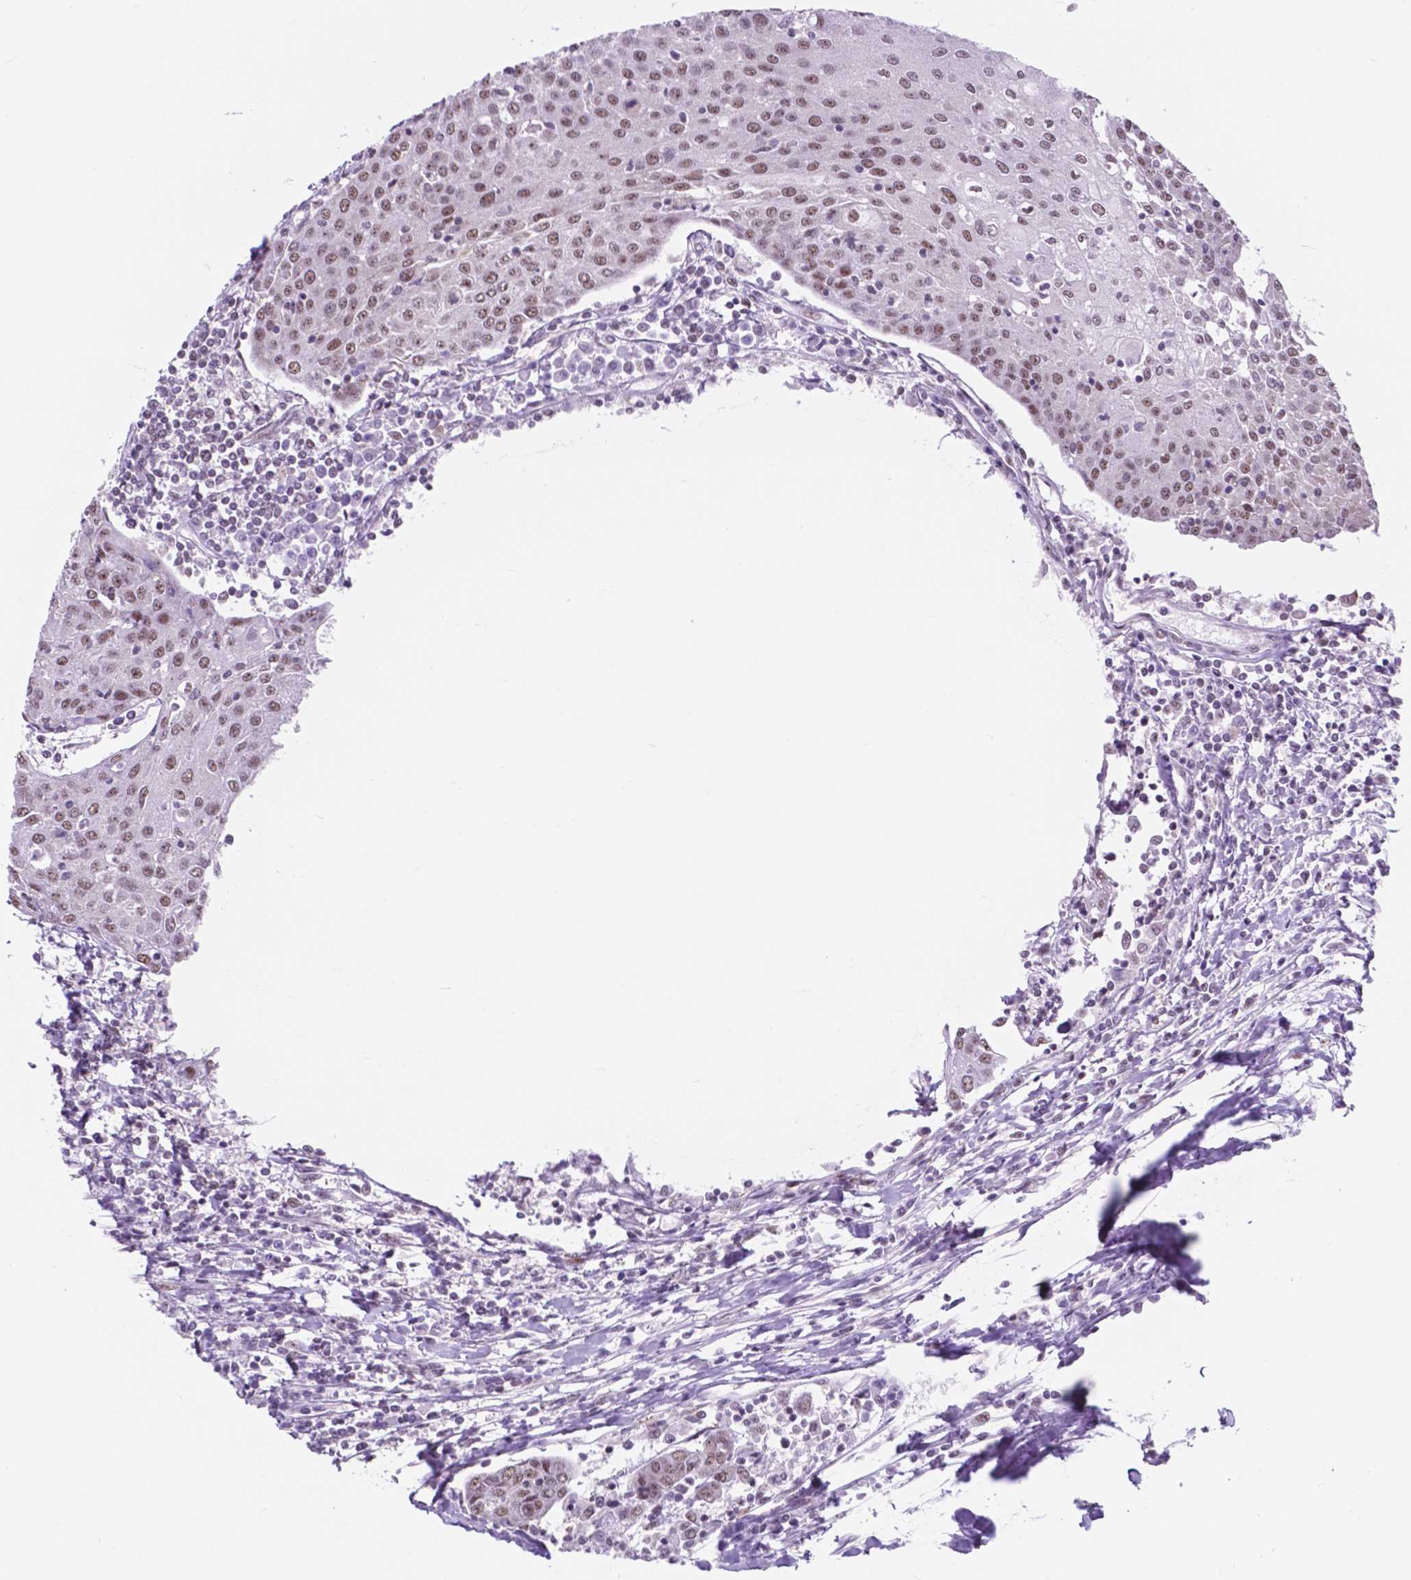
{"staining": {"intensity": "weak", "quantity": ">75%", "location": "nuclear"}, "tissue": "urothelial cancer", "cell_type": "Tumor cells", "image_type": "cancer", "snomed": [{"axis": "morphology", "description": "Urothelial carcinoma, High grade"}, {"axis": "topography", "description": "Urinary bladder"}], "caption": "Protein positivity by immunohistochemistry reveals weak nuclear expression in approximately >75% of tumor cells in urothelial cancer.", "gene": "BCAS2", "patient": {"sex": "female", "age": 85}}